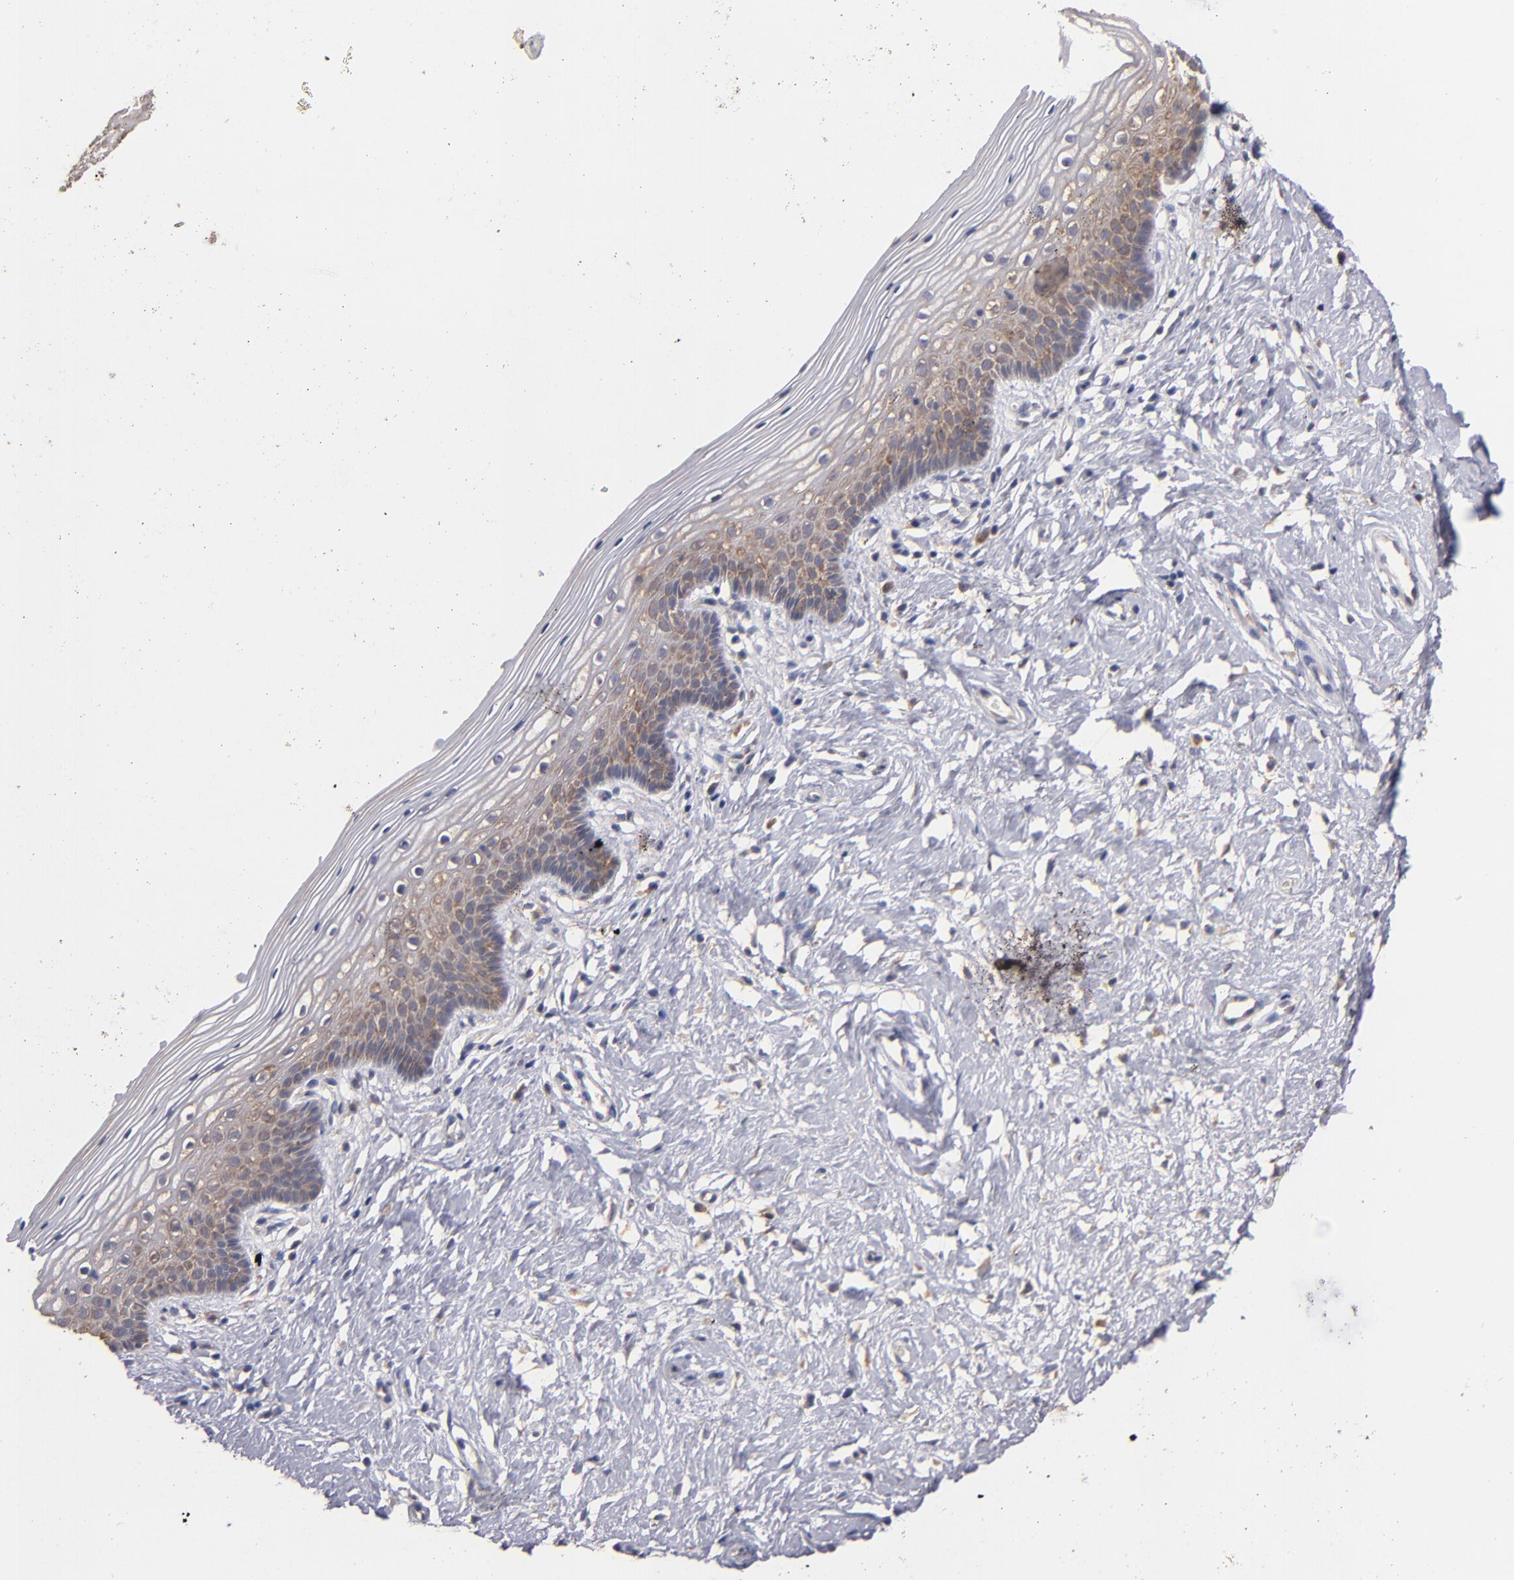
{"staining": {"intensity": "moderate", "quantity": "<25%", "location": "cytoplasmic/membranous"}, "tissue": "vagina", "cell_type": "Squamous epithelial cells", "image_type": "normal", "snomed": [{"axis": "morphology", "description": "Normal tissue, NOS"}, {"axis": "topography", "description": "Vagina"}], "caption": "Unremarkable vagina reveals moderate cytoplasmic/membranous positivity in approximately <25% of squamous epithelial cells (DAB (3,3'-diaminobenzidine) IHC with brightfield microscopy, high magnification)..", "gene": "UPF3B", "patient": {"sex": "female", "age": 46}}